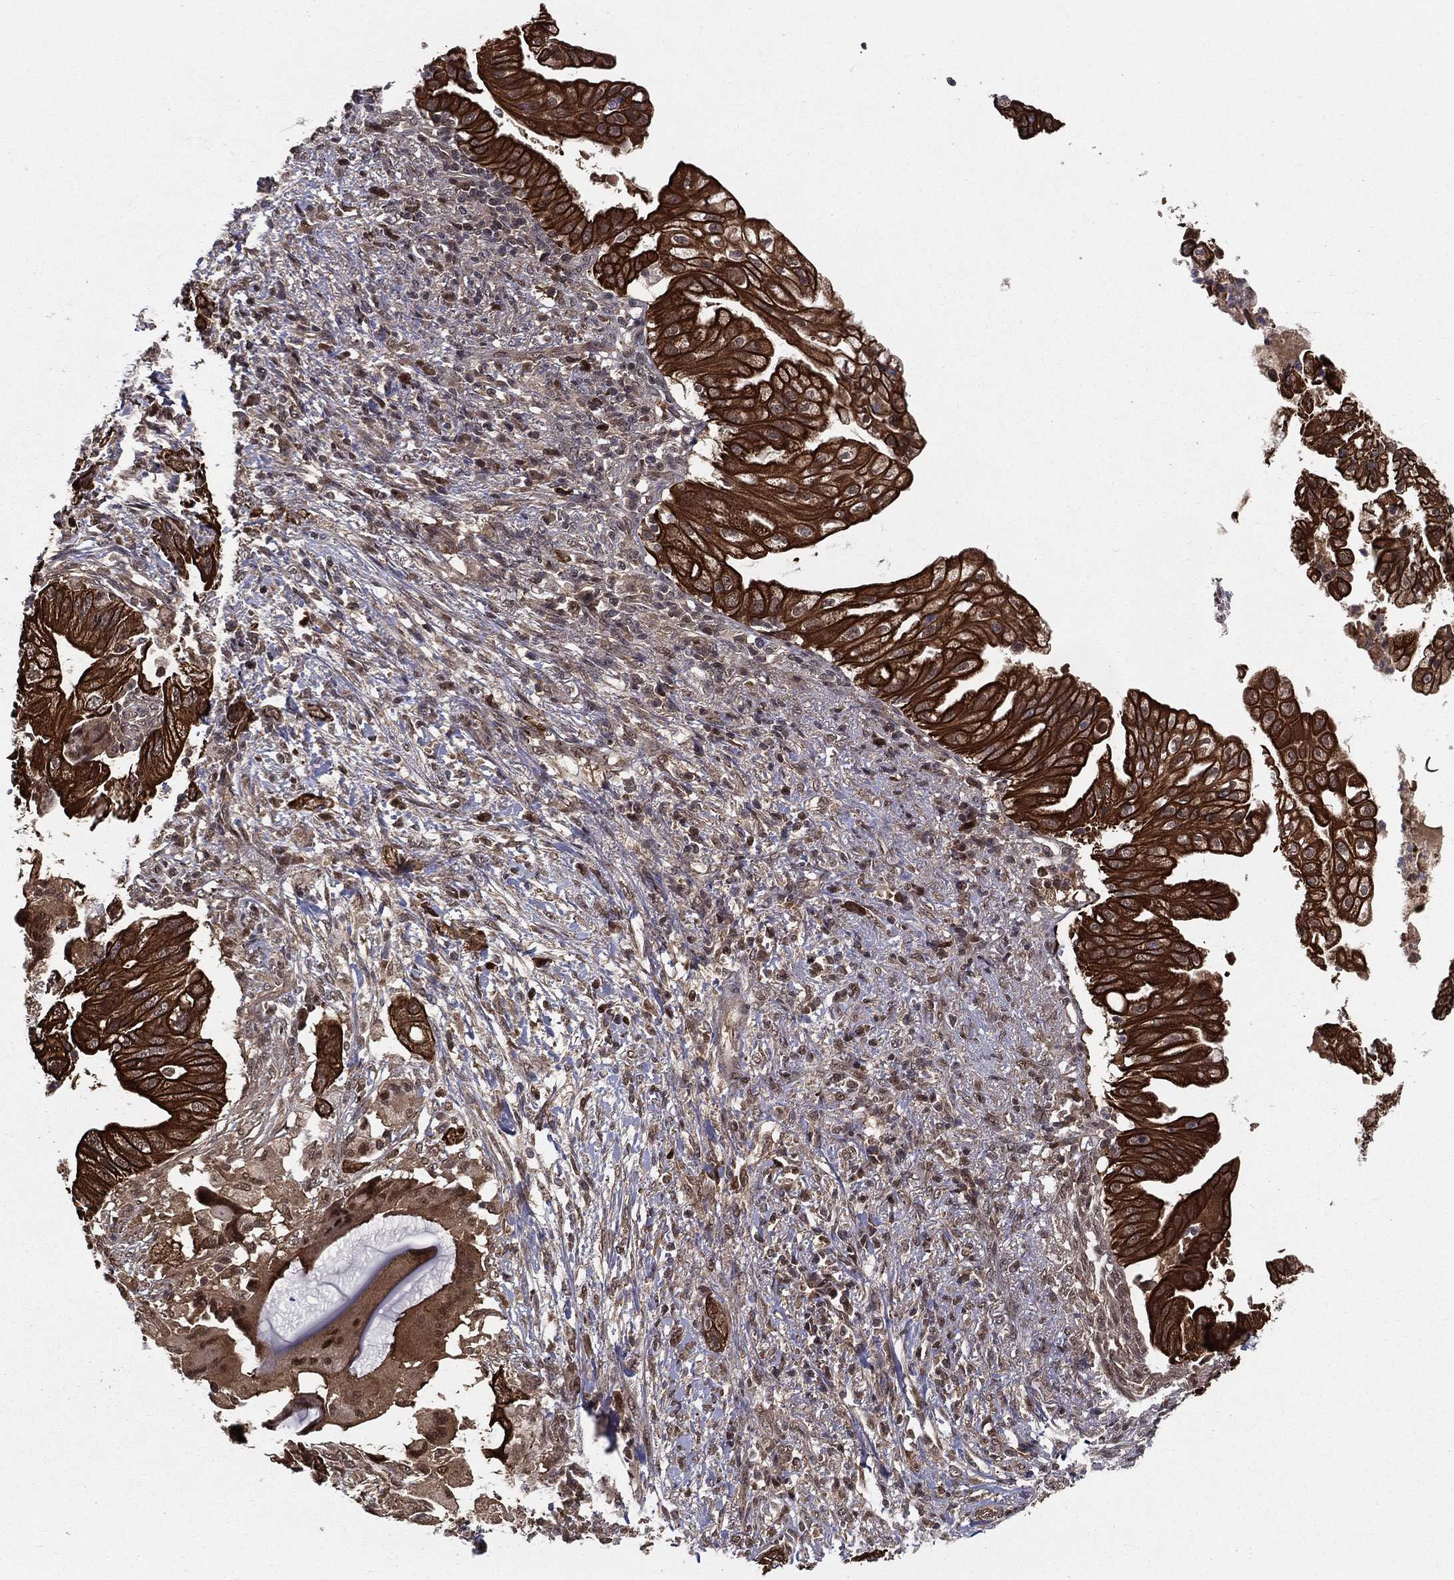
{"staining": {"intensity": "strong", "quantity": ">75%", "location": "cytoplasmic/membranous"}, "tissue": "pancreatic cancer", "cell_type": "Tumor cells", "image_type": "cancer", "snomed": [{"axis": "morphology", "description": "Adenocarcinoma, NOS"}, {"axis": "topography", "description": "Pancreas"}], "caption": "Immunohistochemistry (IHC) (DAB) staining of human pancreatic cancer (adenocarcinoma) demonstrates strong cytoplasmic/membranous protein staining in about >75% of tumor cells.", "gene": "SLC6A6", "patient": {"sex": "female", "age": 72}}